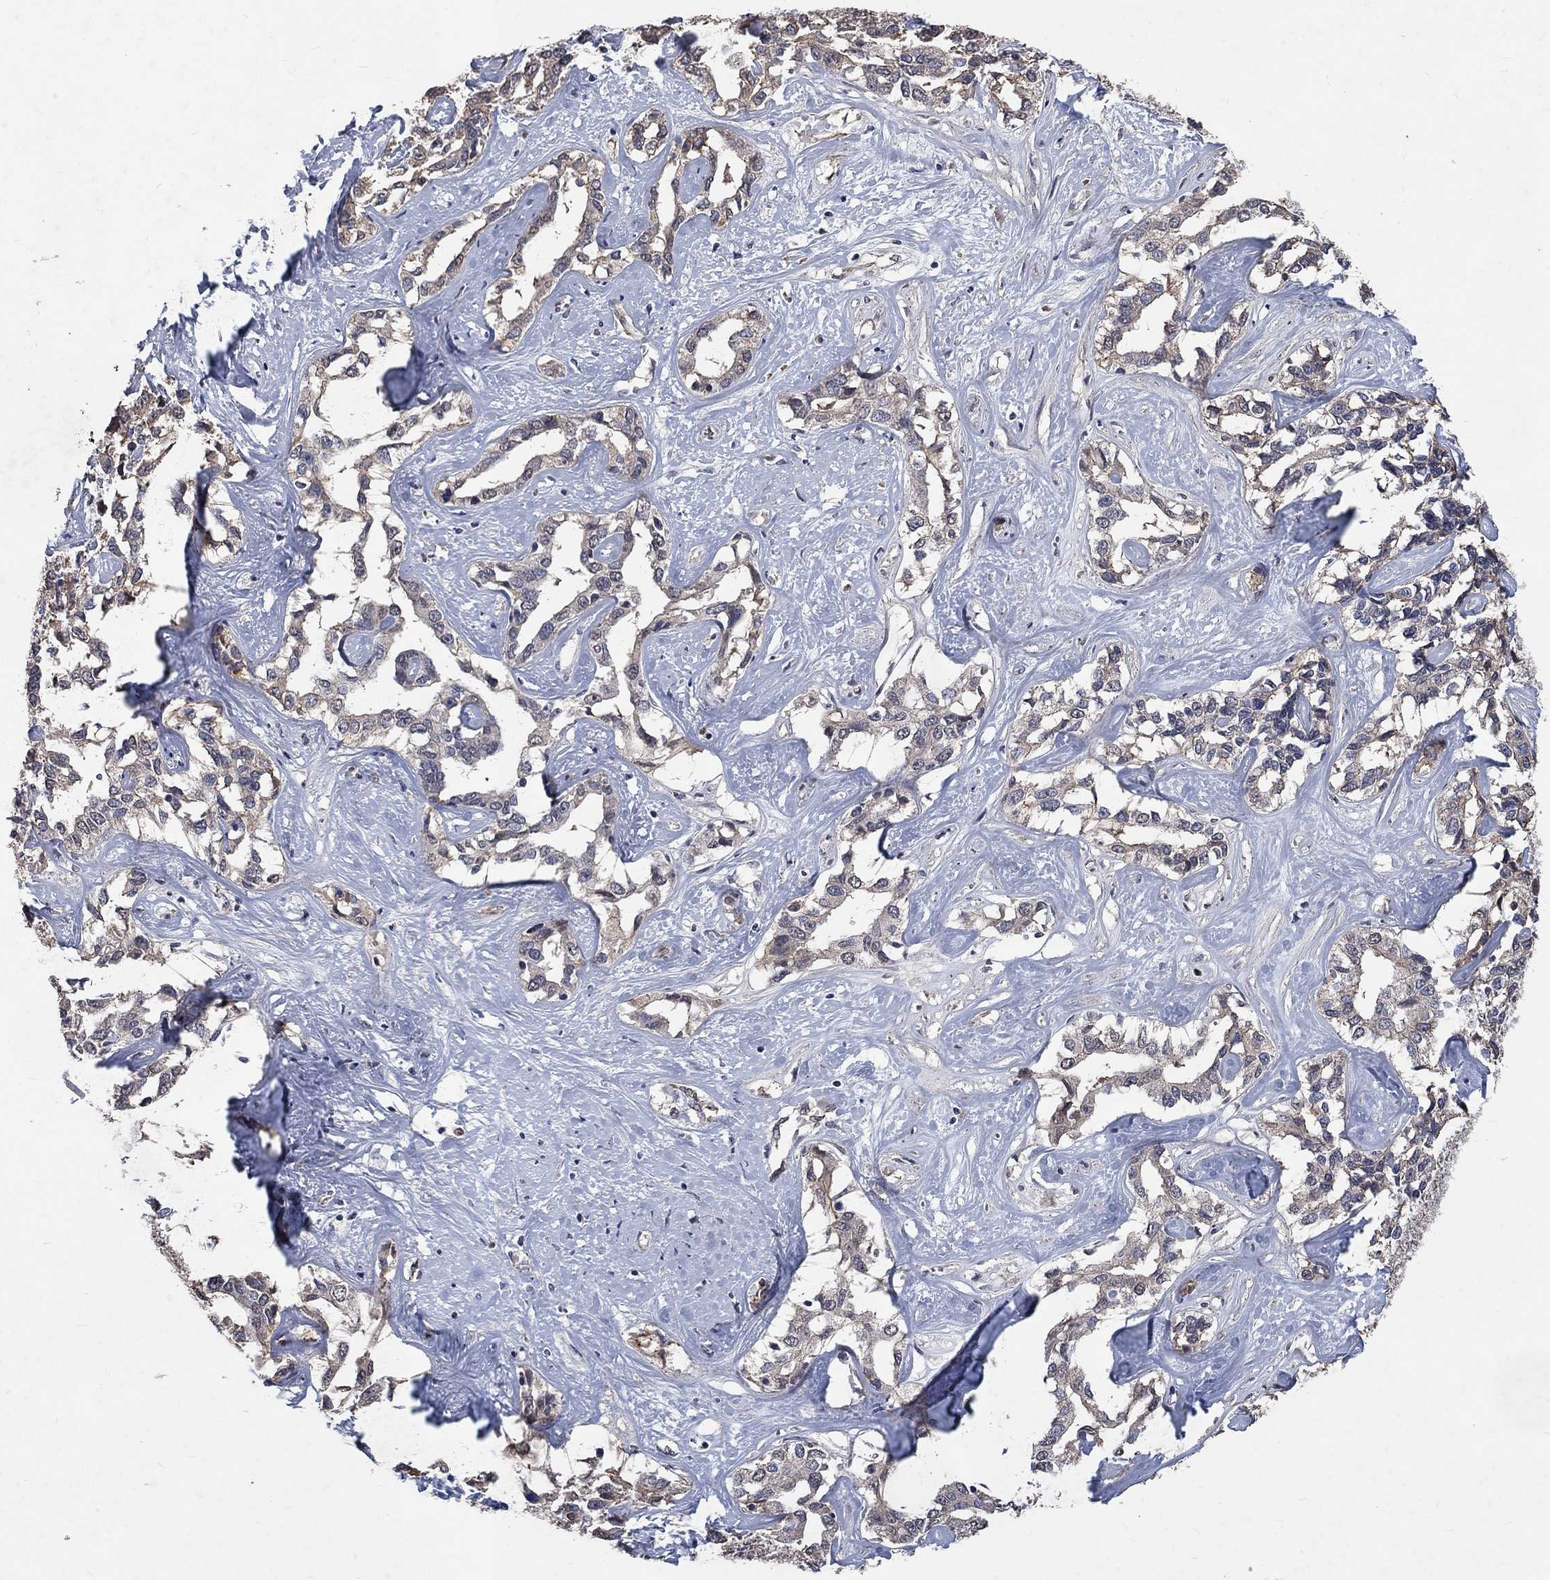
{"staining": {"intensity": "weak", "quantity": "<25%", "location": "cytoplasmic/membranous"}, "tissue": "liver cancer", "cell_type": "Tumor cells", "image_type": "cancer", "snomed": [{"axis": "morphology", "description": "Cholangiocarcinoma"}, {"axis": "topography", "description": "Liver"}], "caption": "High power microscopy micrograph of an immunohistochemistry (IHC) micrograph of liver cancer (cholangiocarcinoma), revealing no significant expression in tumor cells.", "gene": "CHST5", "patient": {"sex": "male", "age": 59}}